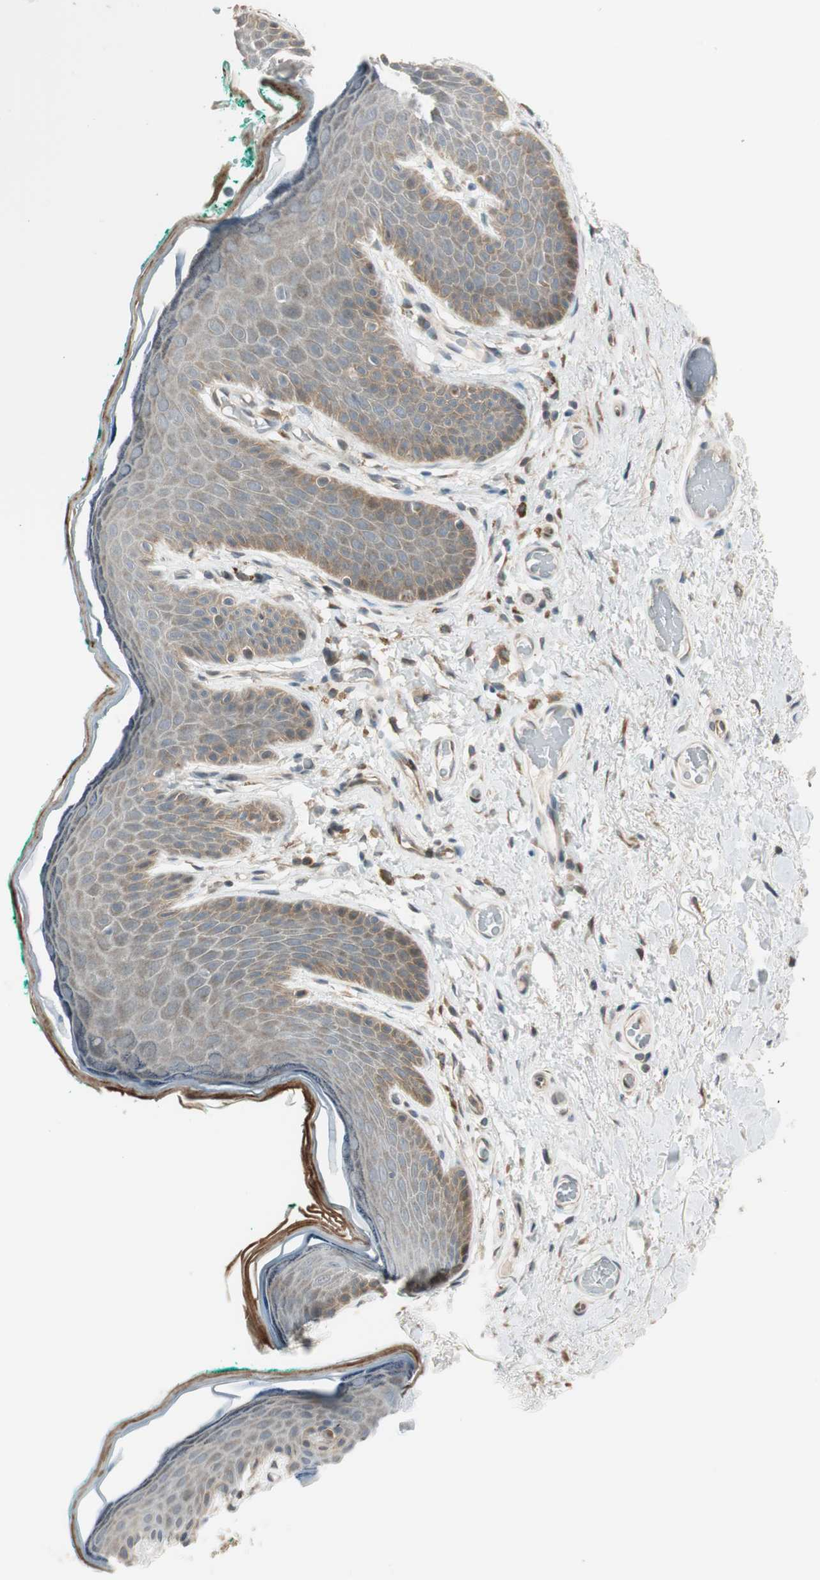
{"staining": {"intensity": "weak", "quantity": "25%-75%", "location": "cytoplasmic/membranous"}, "tissue": "skin", "cell_type": "Epidermal cells", "image_type": "normal", "snomed": [{"axis": "morphology", "description": "Normal tissue, NOS"}, {"axis": "topography", "description": "Anal"}], "caption": "A high-resolution image shows IHC staining of benign skin, which displays weak cytoplasmic/membranous expression in about 25%-75% of epidermal cells. (DAB (3,3'-diaminobenzidine) IHC, brown staining for protein, blue staining for nuclei).", "gene": "CGRRF1", "patient": {"sex": "male", "age": 74}}